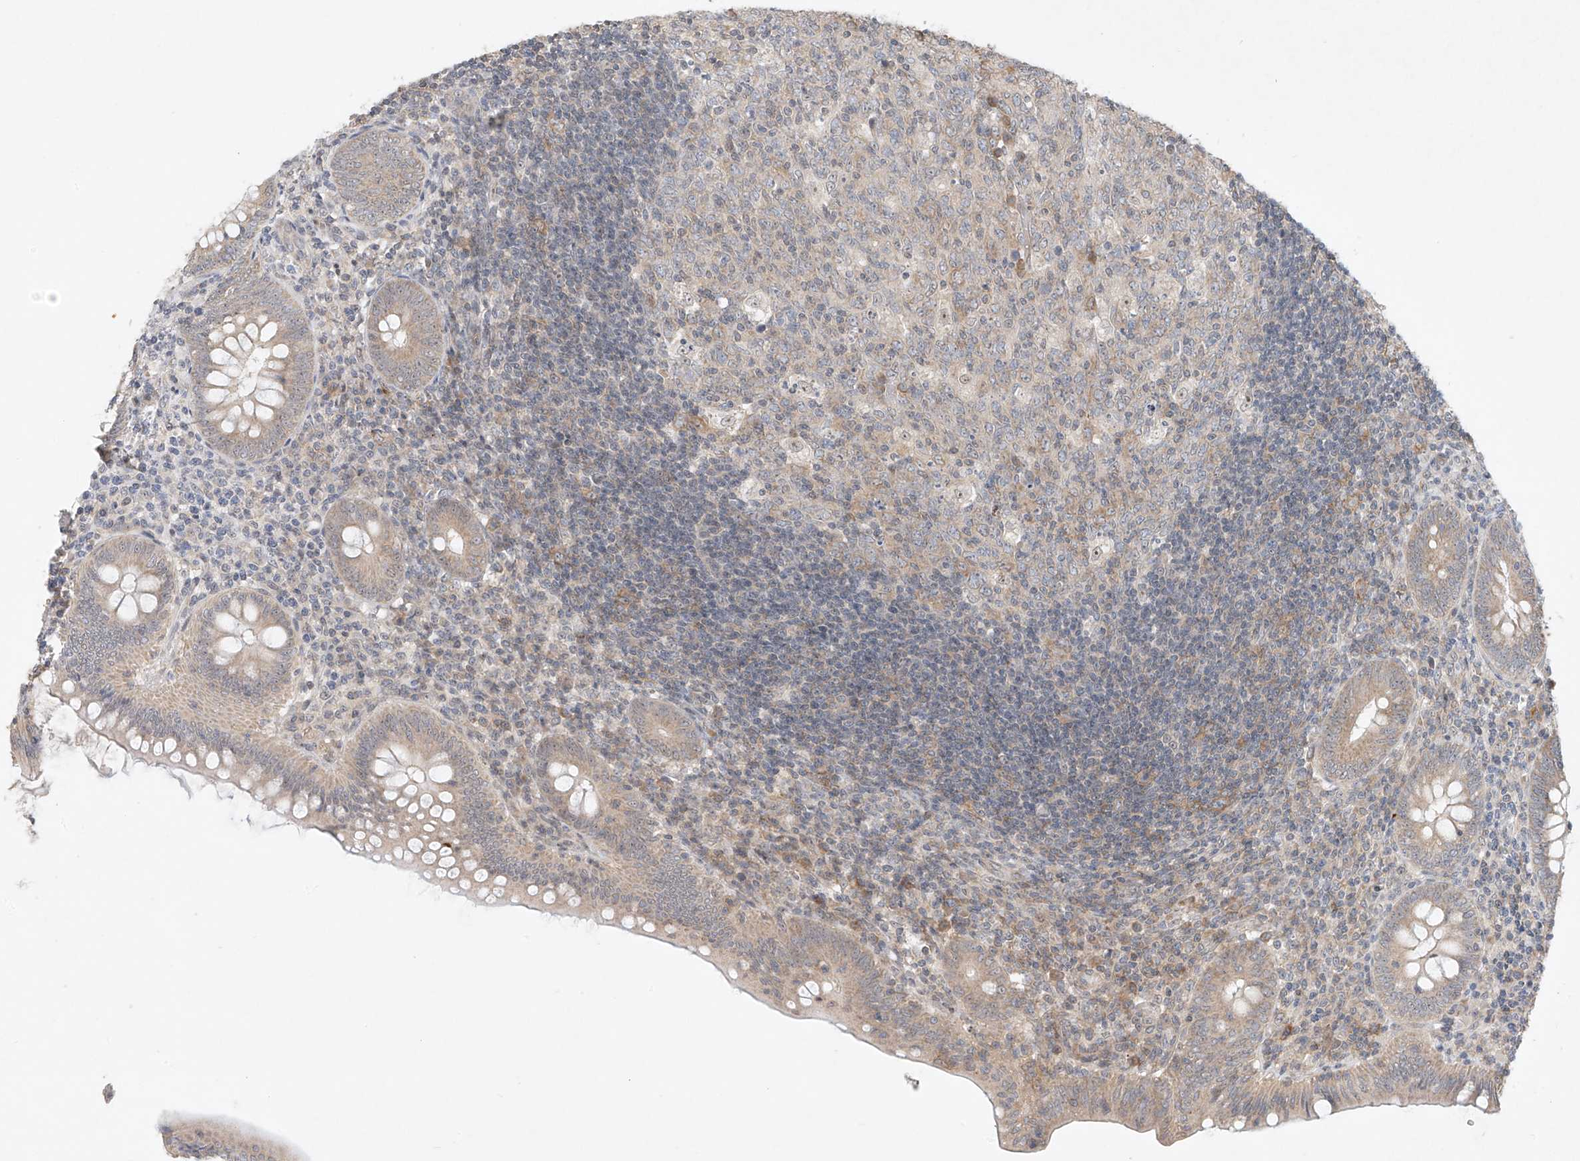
{"staining": {"intensity": "weak", "quantity": "25%-75%", "location": "cytoplasmic/membranous,nuclear"}, "tissue": "appendix", "cell_type": "Glandular cells", "image_type": "normal", "snomed": [{"axis": "morphology", "description": "Normal tissue, NOS"}, {"axis": "topography", "description": "Appendix"}], "caption": "An image showing weak cytoplasmic/membranous,nuclear positivity in approximately 25%-75% of glandular cells in normal appendix, as visualized by brown immunohistochemical staining.", "gene": "TASP1", "patient": {"sex": "male", "age": 14}}